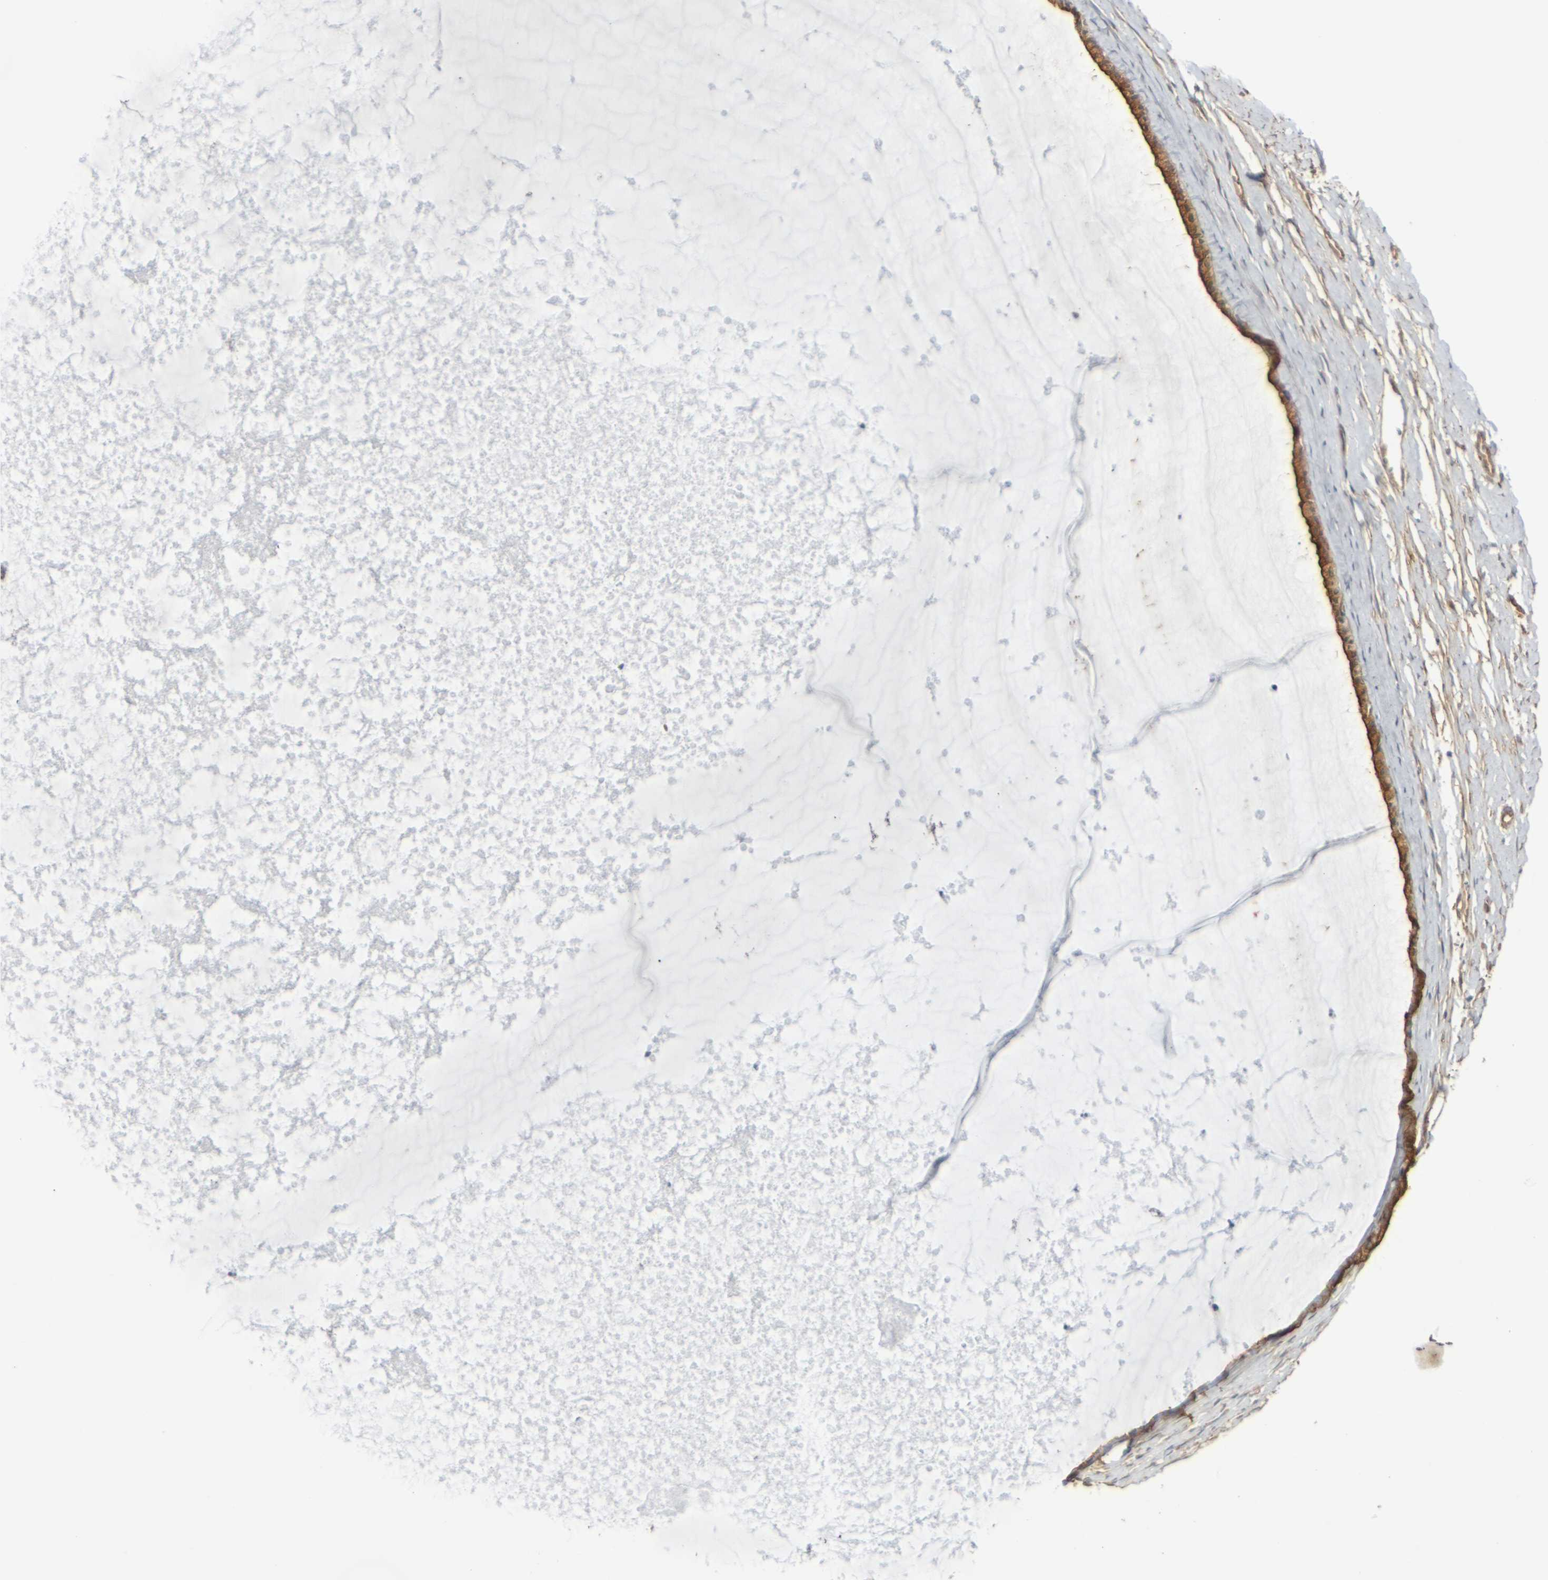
{"staining": {"intensity": "strong", "quantity": ">75%", "location": "cytoplasmic/membranous"}, "tissue": "cervix", "cell_type": "Glandular cells", "image_type": "normal", "snomed": [{"axis": "morphology", "description": "Normal tissue, NOS"}, {"axis": "topography", "description": "Cervix"}], "caption": "Immunohistochemistry (DAB (3,3'-diaminobenzidine)) staining of normal cervix exhibits strong cytoplasmic/membranous protein staining in about >75% of glandular cells.", "gene": "MYOF", "patient": {"sex": "female", "age": 39}}